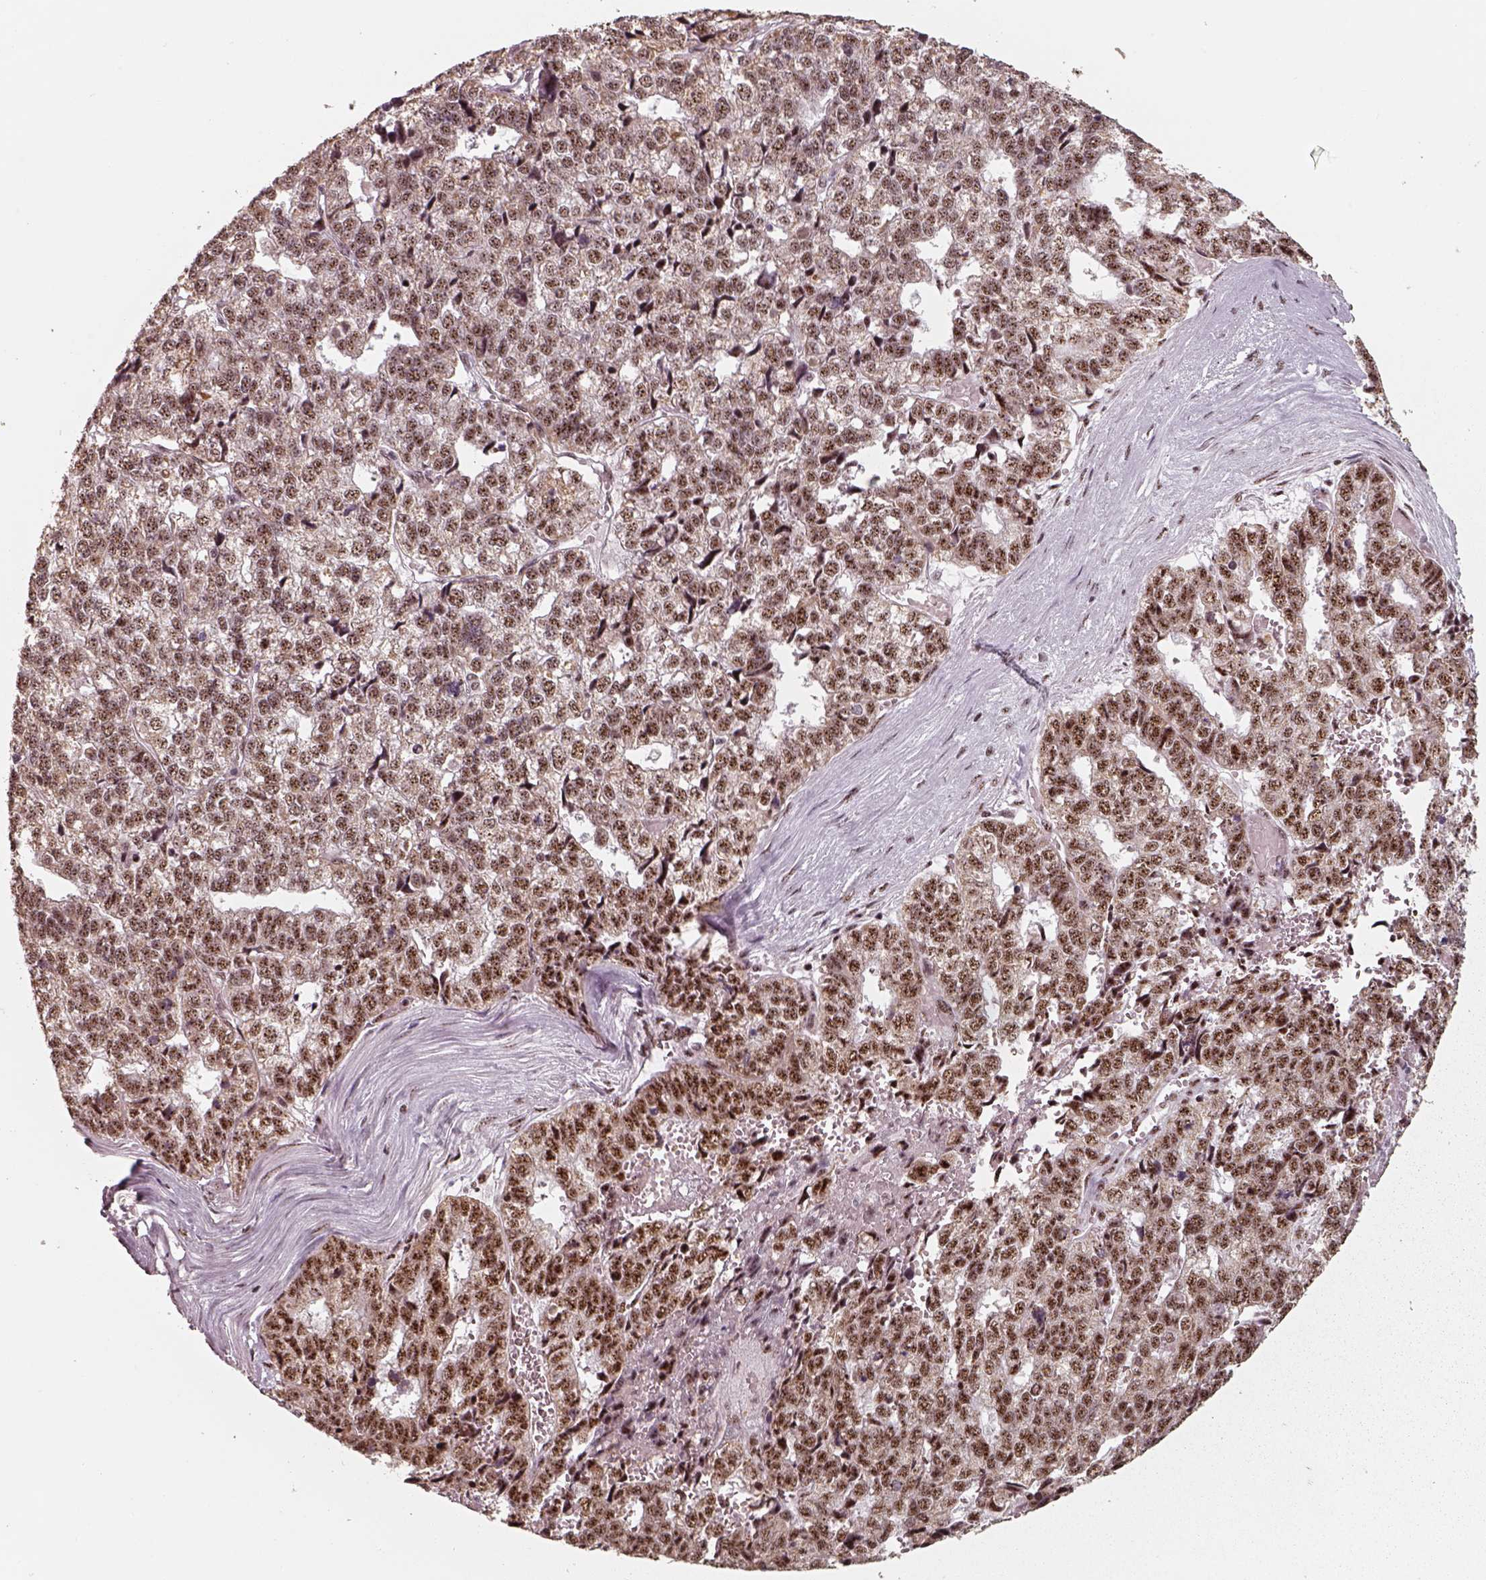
{"staining": {"intensity": "moderate", "quantity": ">75%", "location": "nuclear"}, "tissue": "stomach cancer", "cell_type": "Tumor cells", "image_type": "cancer", "snomed": [{"axis": "morphology", "description": "Adenocarcinoma, NOS"}, {"axis": "topography", "description": "Stomach"}], "caption": "DAB immunohistochemical staining of human adenocarcinoma (stomach) exhibits moderate nuclear protein staining in about >75% of tumor cells.", "gene": "ATXN7L3", "patient": {"sex": "male", "age": 69}}